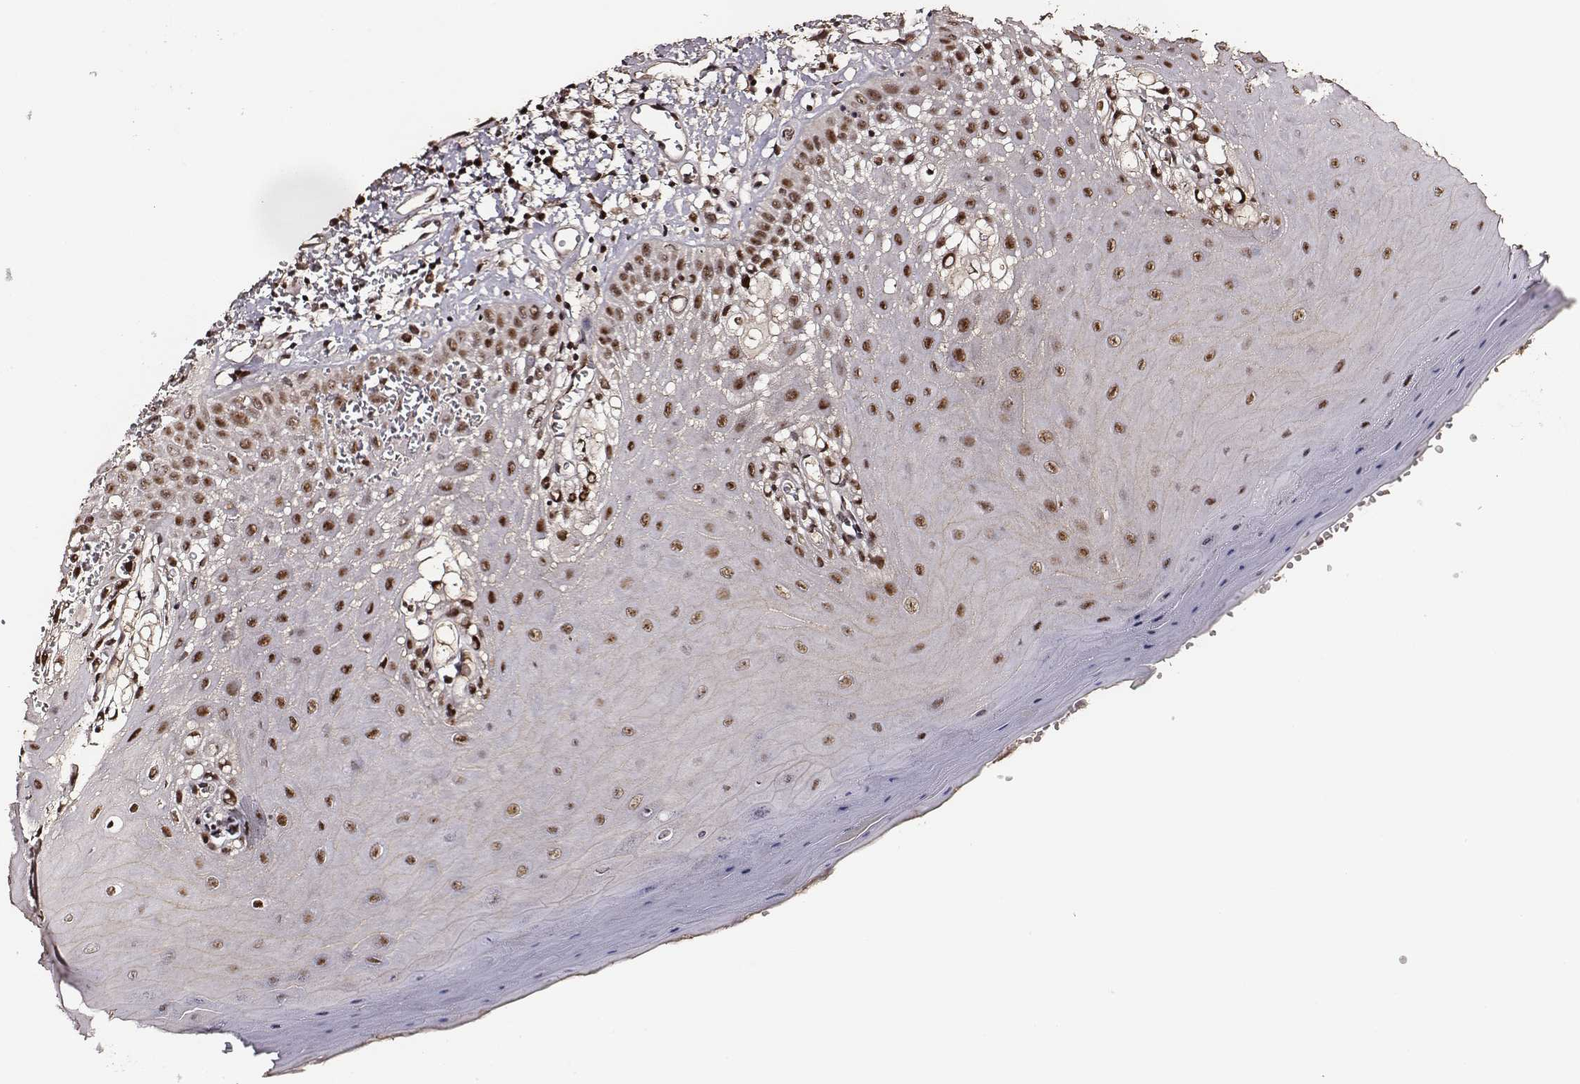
{"staining": {"intensity": "moderate", "quantity": ">75%", "location": "nuclear"}, "tissue": "oral mucosa", "cell_type": "Squamous epithelial cells", "image_type": "normal", "snomed": [{"axis": "morphology", "description": "Normal tissue, NOS"}, {"axis": "topography", "description": "Oral tissue"}], "caption": "Immunohistochemistry (IHC) photomicrograph of unremarkable human oral mucosa stained for a protein (brown), which reveals medium levels of moderate nuclear staining in approximately >75% of squamous epithelial cells.", "gene": "PPARA", "patient": {"sex": "female", "age": 85}}